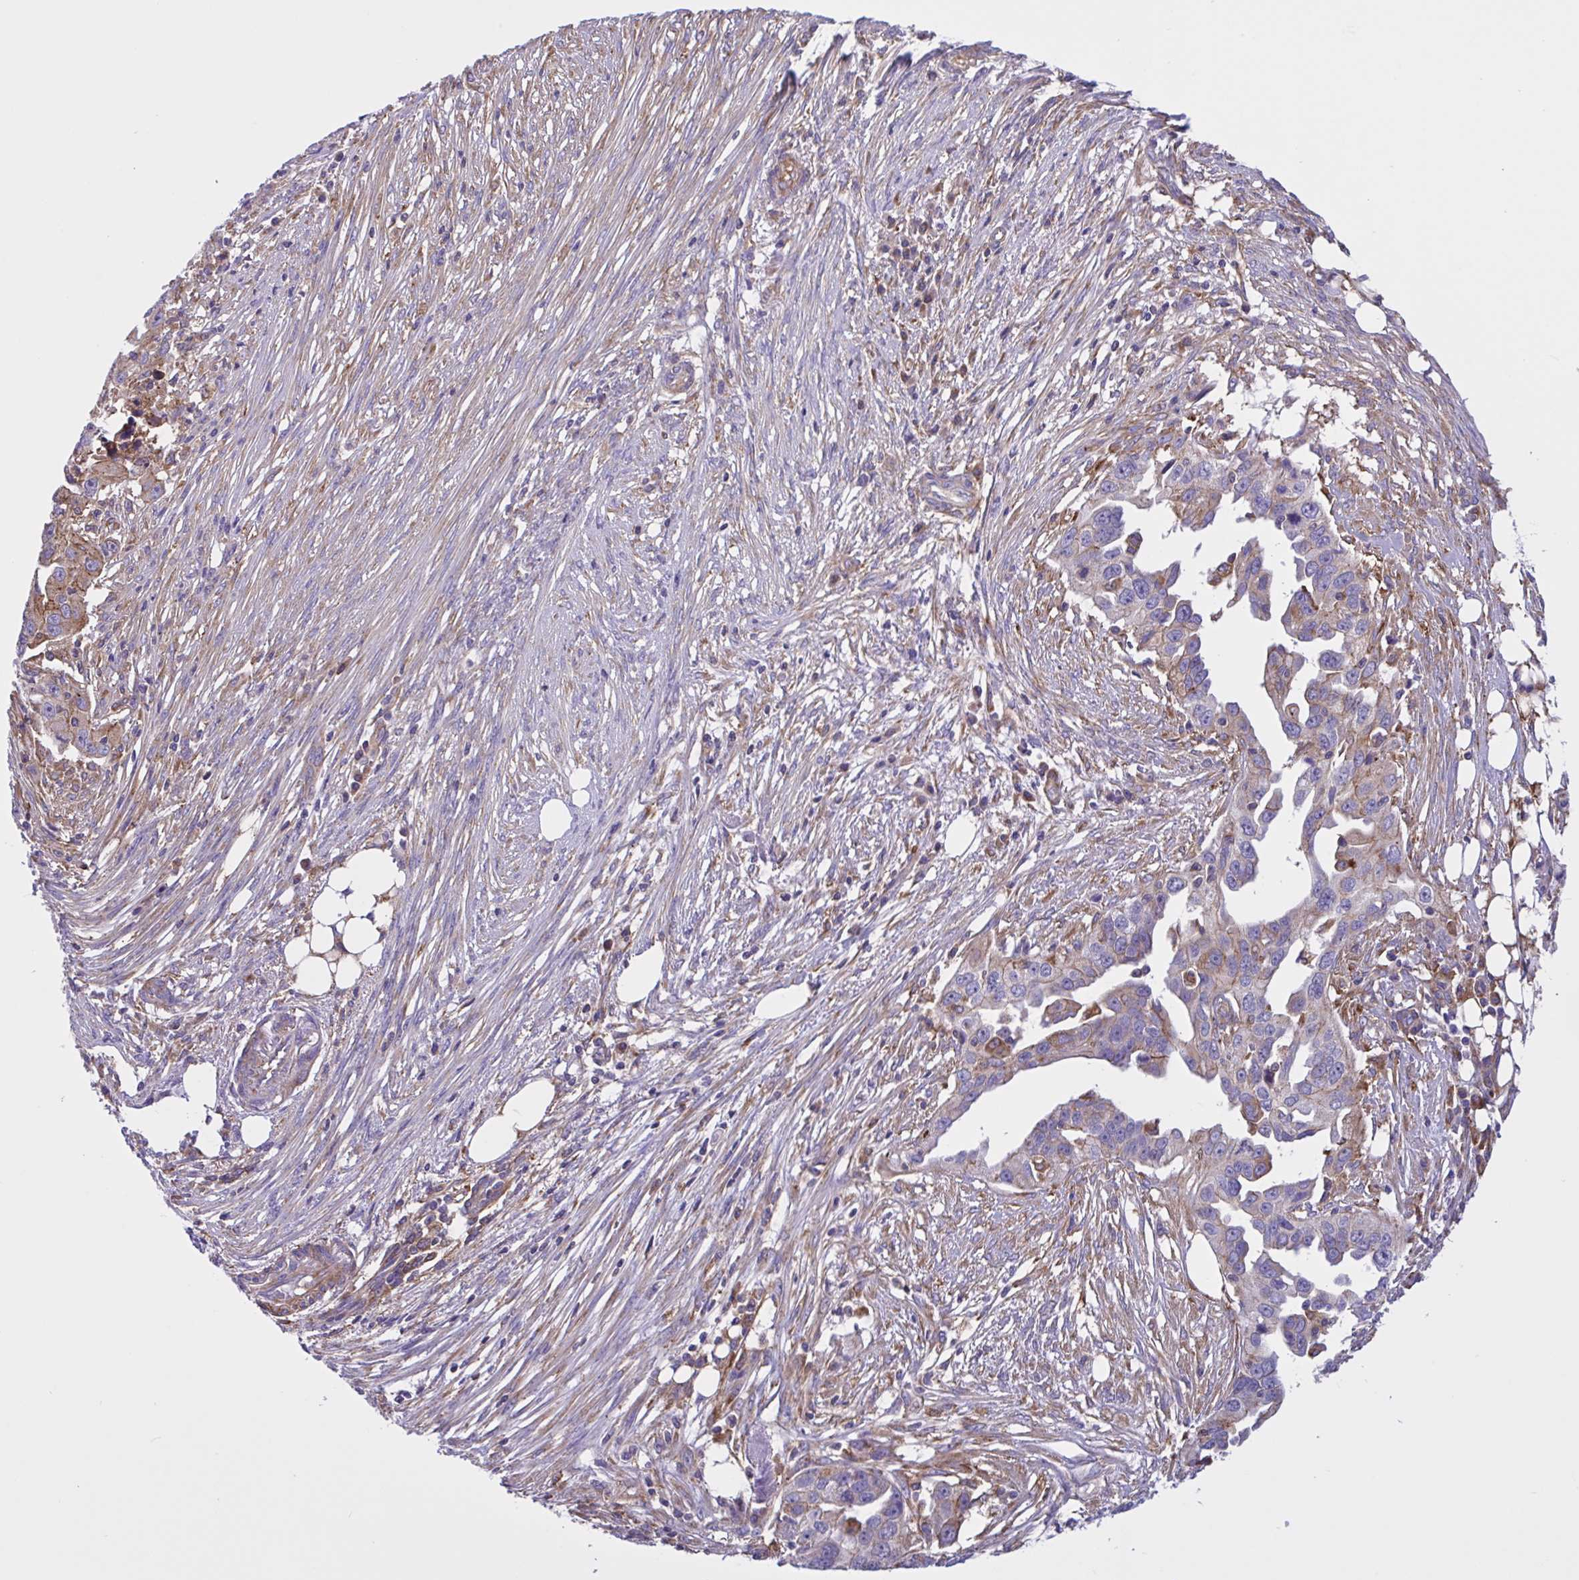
{"staining": {"intensity": "weak", "quantity": "25%-75%", "location": "cytoplasmic/membranous"}, "tissue": "ovarian cancer", "cell_type": "Tumor cells", "image_type": "cancer", "snomed": [{"axis": "morphology", "description": "Carcinoma, endometroid"}, {"axis": "morphology", "description": "Cystadenocarcinoma, serous, NOS"}, {"axis": "topography", "description": "Ovary"}], "caption": "The micrograph displays staining of ovarian cancer, revealing weak cytoplasmic/membranous protein positivity (brown color) within tumor cells.", "gene": "OR51M1", "patient": {"sex": "female", "age": 45}}